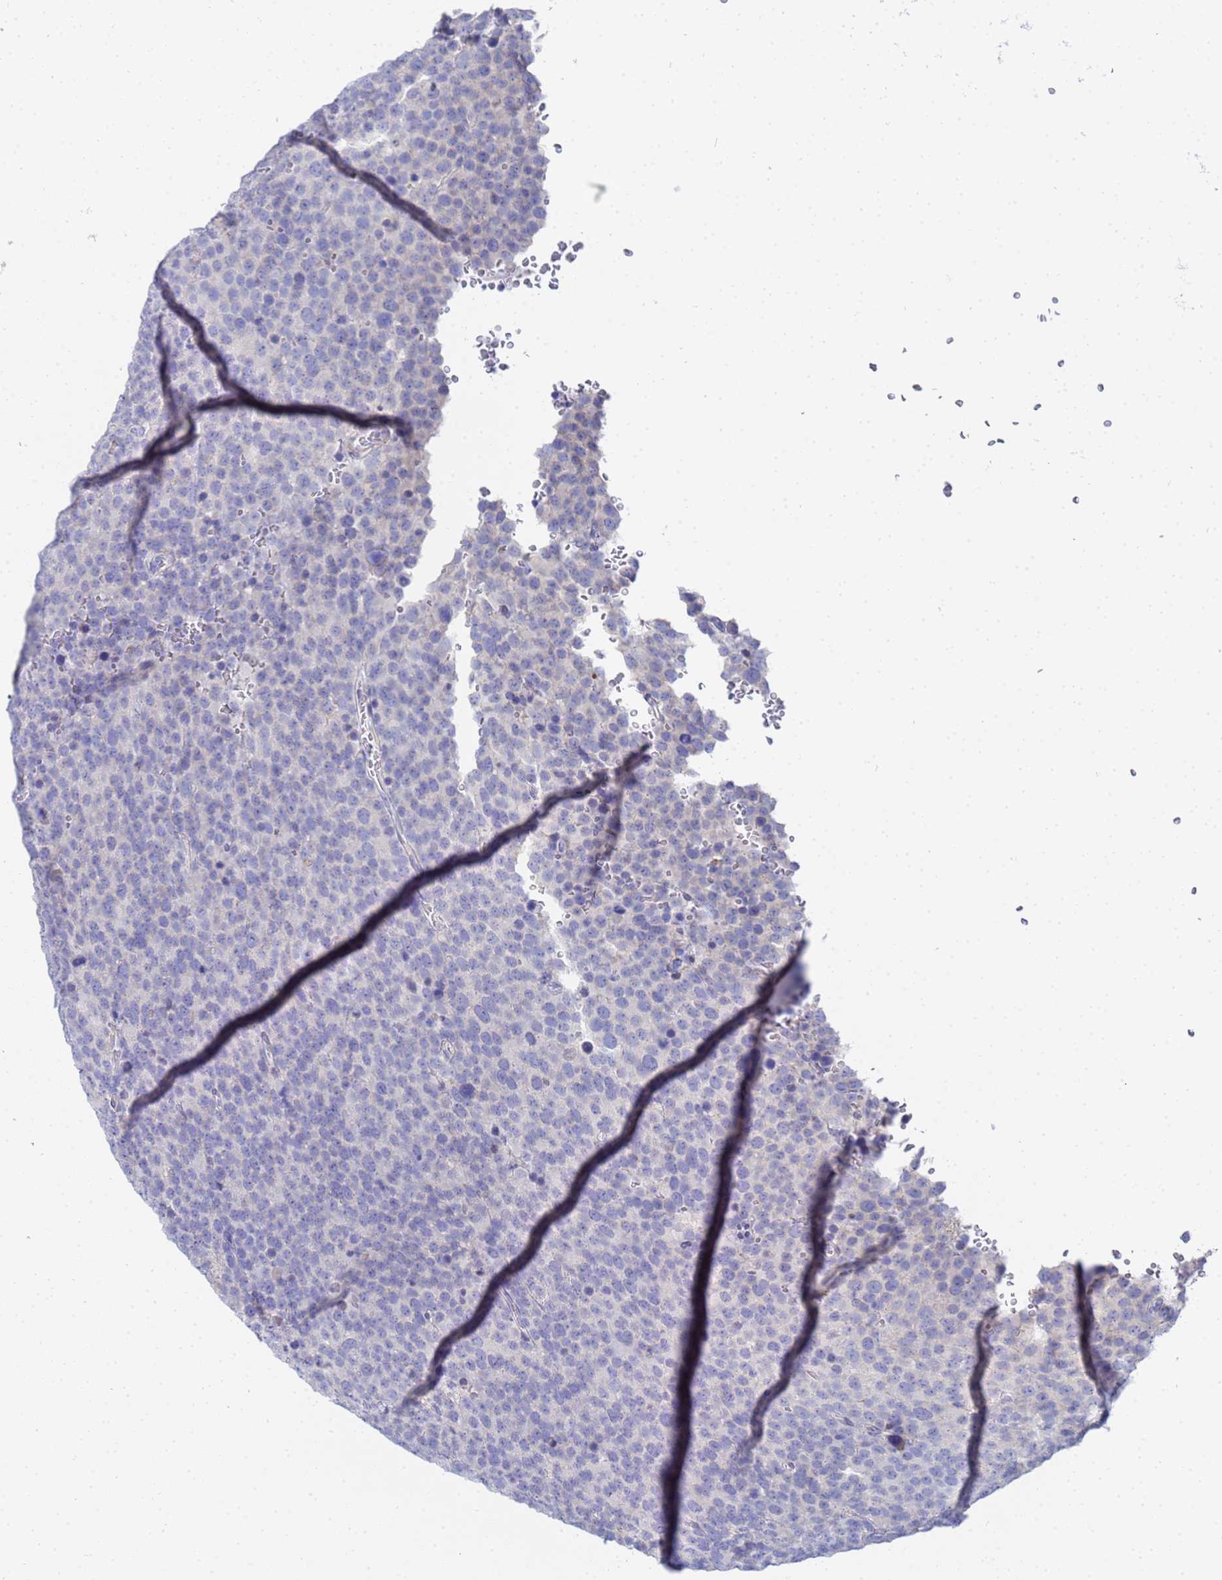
{"staining": {"intensity": "negative", "quantity": "none", "location": "none"}, "tissue": "testis cancer", "cell_type": "Tumor cells", "image_type": "cancer", "snomed": [{"axis": "morphology", "description": "Seminoma, NOS"}, {"axis": "topography", "description": "Testis"}], "caption": "Testis cancer stained for a protein using immunohistochemistry exhibits no expression tumor cells.", "gene": "ZNF26", "patient": {"sex": "male", "age": 71}}